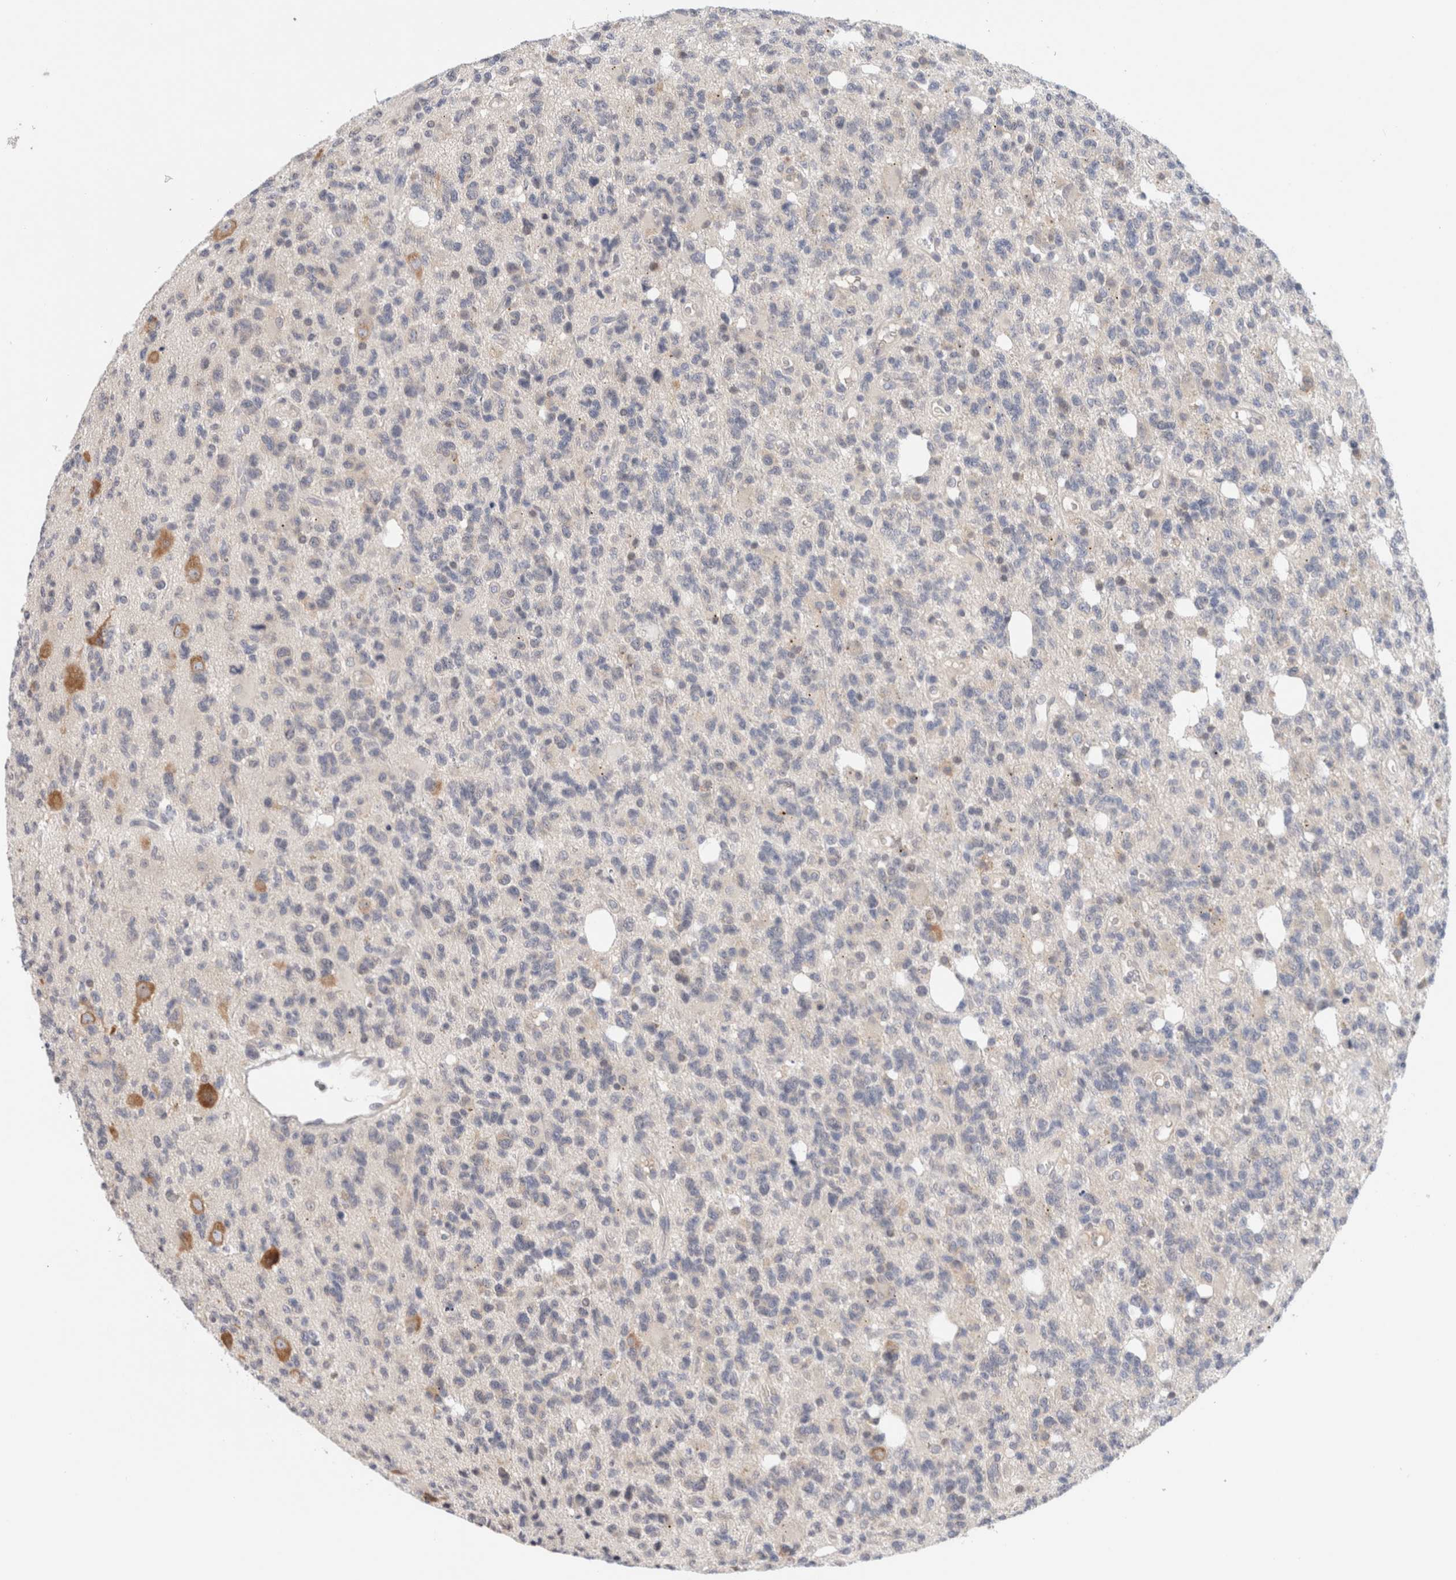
{"staining": {"intensity": "negative", "quantity": "none", "location": "none"}, "tissue": "glioma", "cell_type": "Tumor cells", "image_type": "cancer", "snomed": [{"axis": "morphology", "description": "Glioma, malignant, High grade"}, {"axis": "topography", "description": "Brain"}], "caption": "IHC of glioma demonstrates no positivity in tumor cells.", "gene": "SPRTN", "patient": {"sex": "female", "age": 62}}